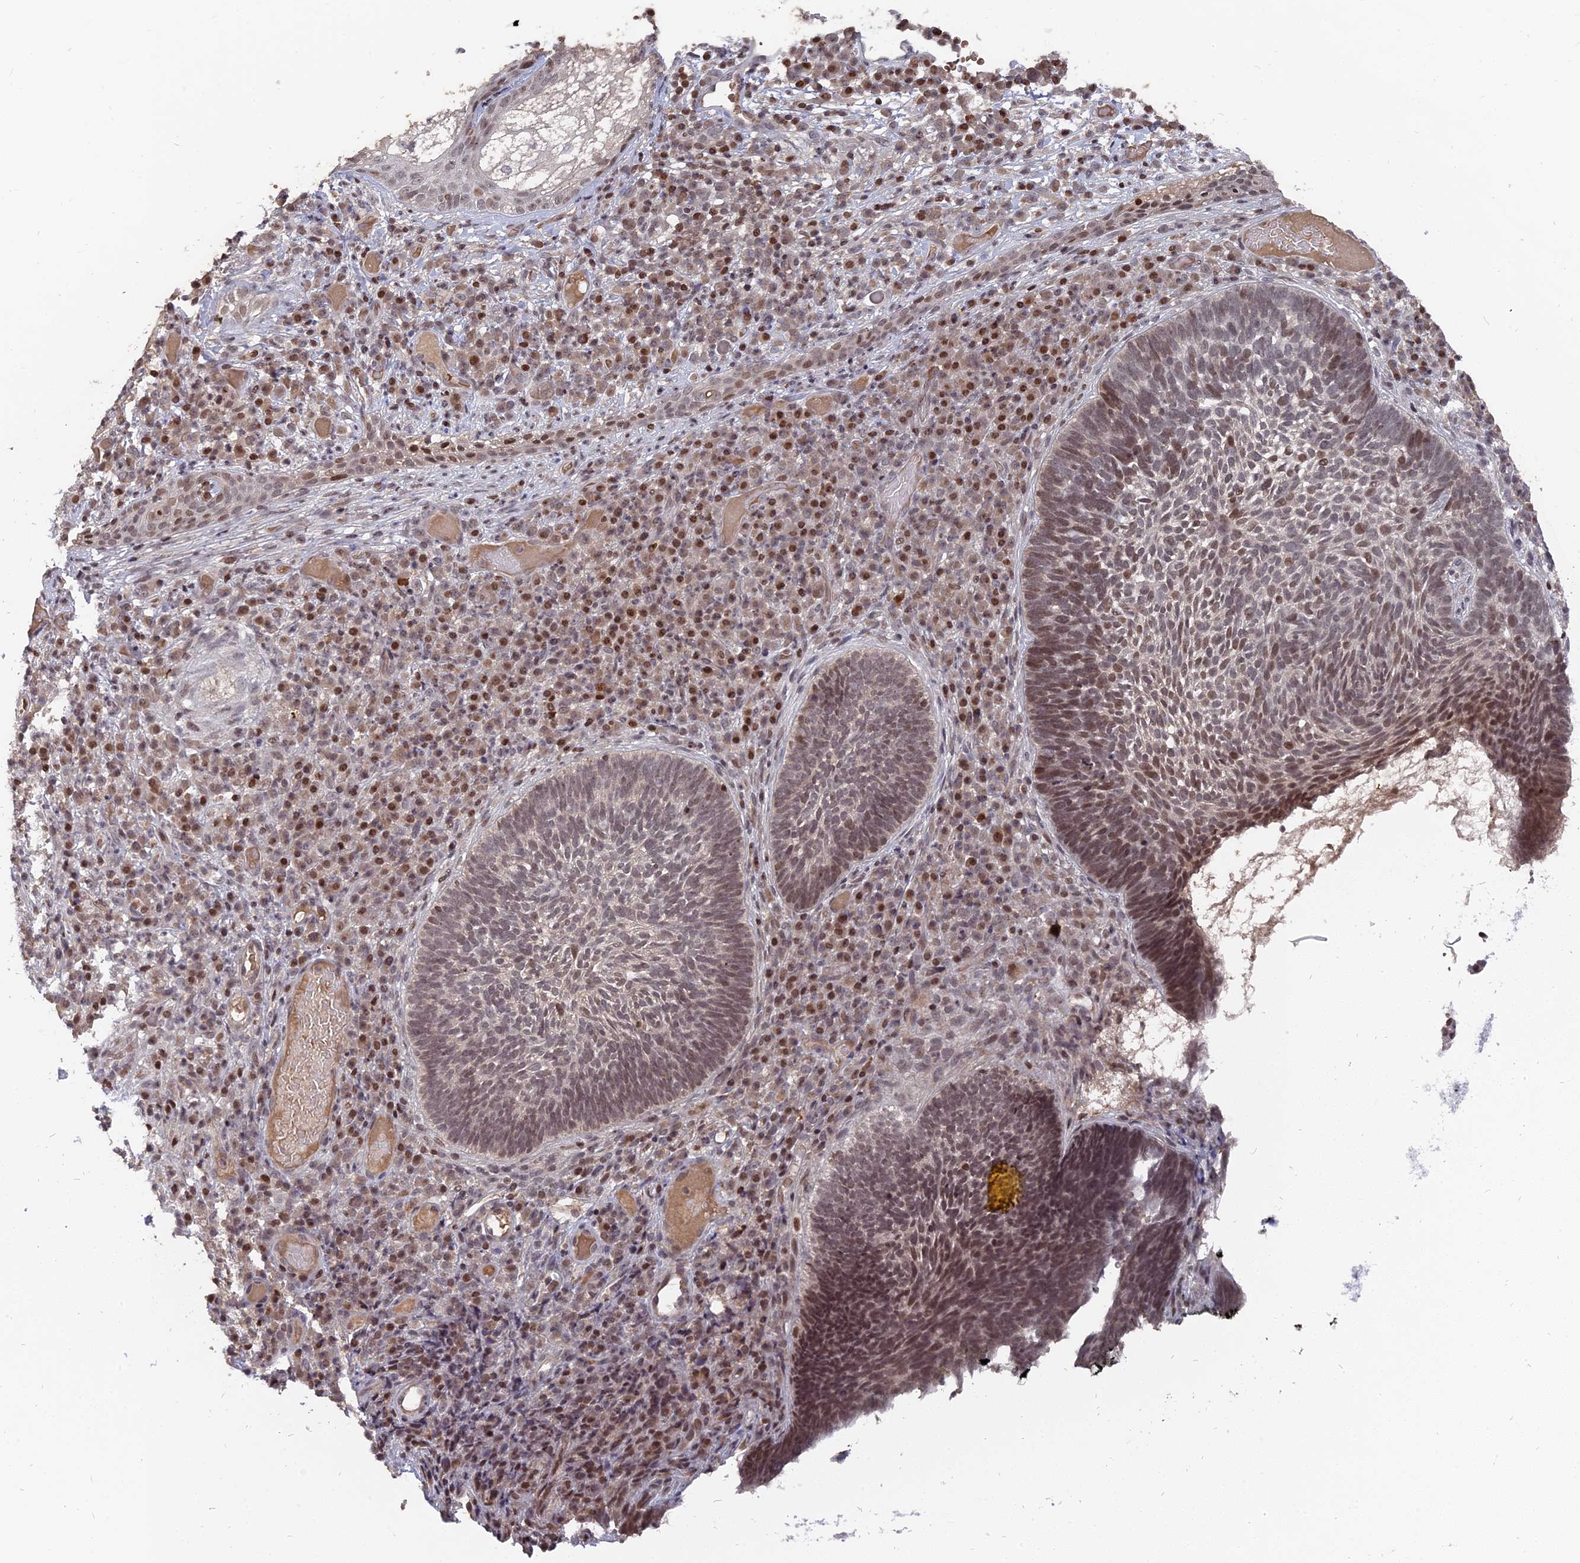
{"staining": {"intensity": "moderate", "quantity": "25%-75%", "location": "nuclear"}, "tissue": "skin cancer", "cell_type": "Tumor cells", "image_type": "cancer", "snomed": [{"axis": "morphology", "description": "Basal cell carcinoma"}, {"axis": "topography", "description": "Skin"}], "caption": "Skin basal cell carcinoma was stained to show a protein in brown. There is medium levels of moderate nuclear expression in approximately 25%-75% of tumor cells.", "gene": "NR1H3", "patient": {"sex": "male", "age": 88}}